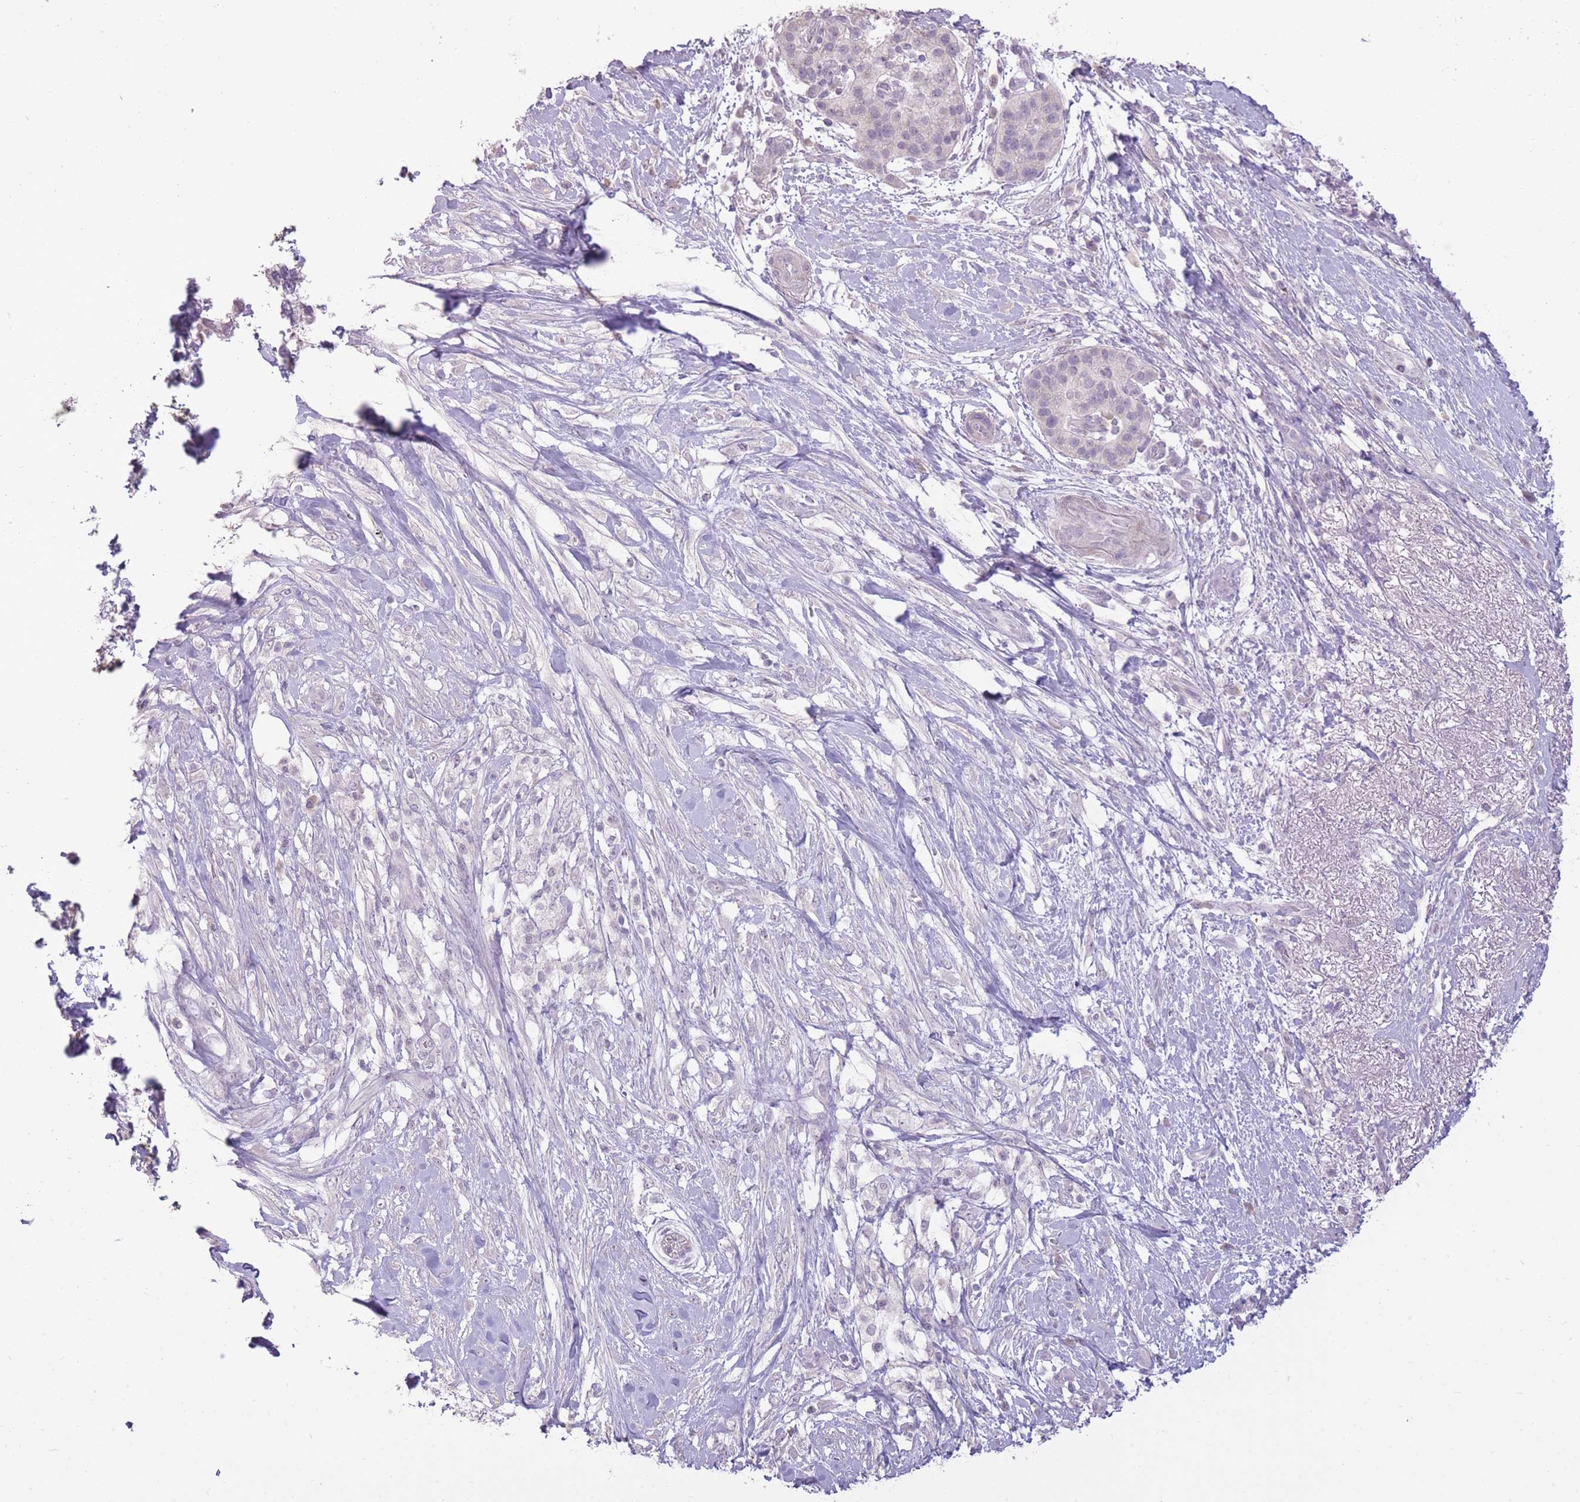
{"staining": {"intensity": "negative", "quantity": "none", "location": "none"}, "tissue": "pancreatic cancer", "cell_type": "Tumor cells", "image_type": "cancer", "snomed": [{"axis": "morphology", "description": "Adenocarcinoma, NOS"}, {"axis": "topography", "description": "Pancreas"}], "caption": "There is no significant expression in tumor cells of pancreatic cancer.", "gene": "ZBTB24", "patient": {"sex": "female", "age": 72}}